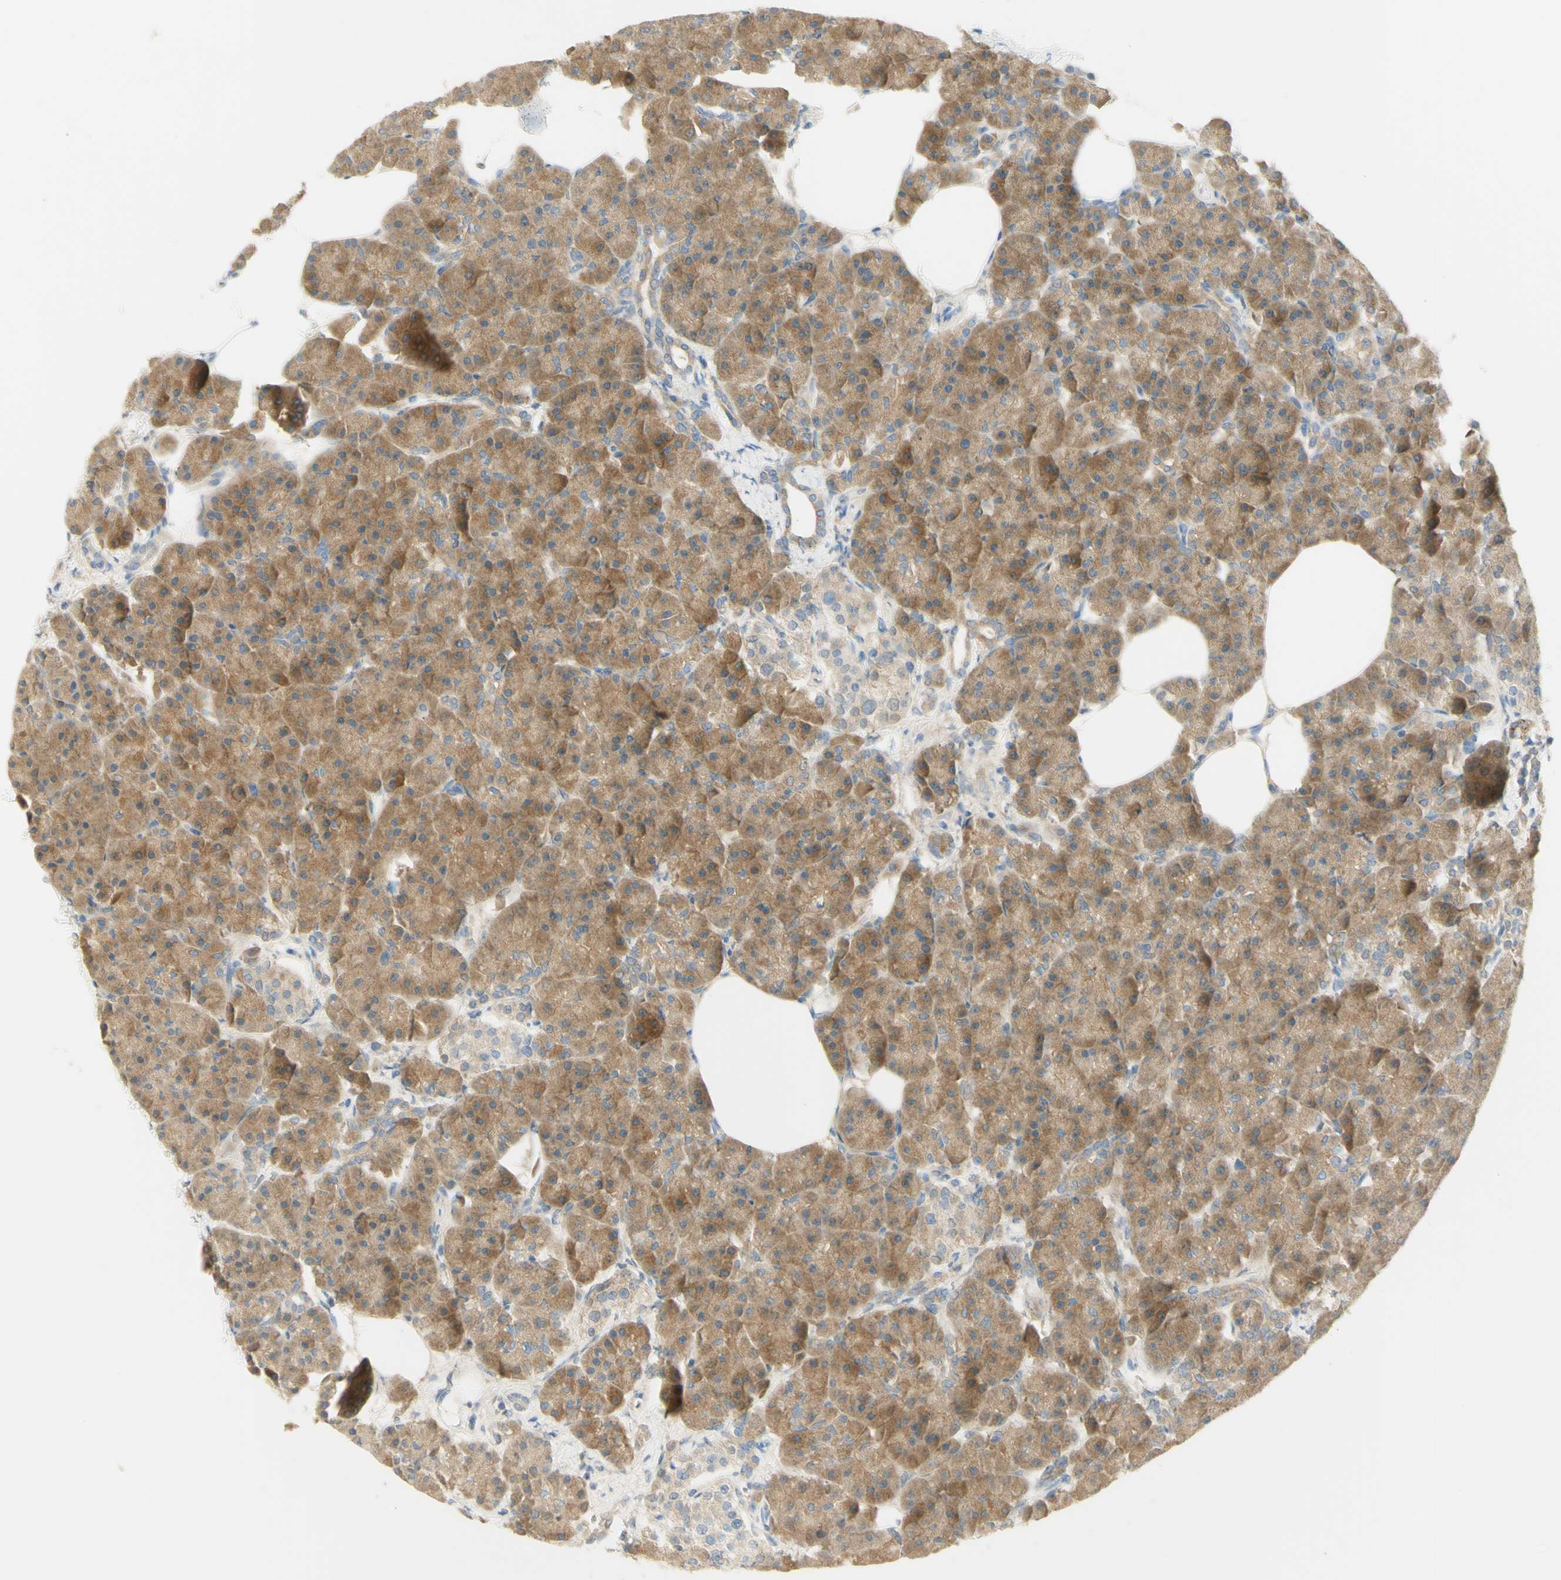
{"staining": {"intensity": "moderate", "quantity": ">75%", "location": "cytoplasmic/membranous"}, "tissue": "pancreas", "cell_type": "Exocrine glandular cells", "image_type": "normal", "snomed": [{"axis": "morphology", "description": "Normal tissue, NOS"}, {"axis": "topography", "description": "Pancreas"}], "caption": "Protein positivity by immunohistochemistry reveals moderate cytoplasmic/membranous staining in approximately >75% of exocrine glandular cells in normal pancreas.", "gene": "GCNT3", "patient": {"sex": "female", "age": 70}}